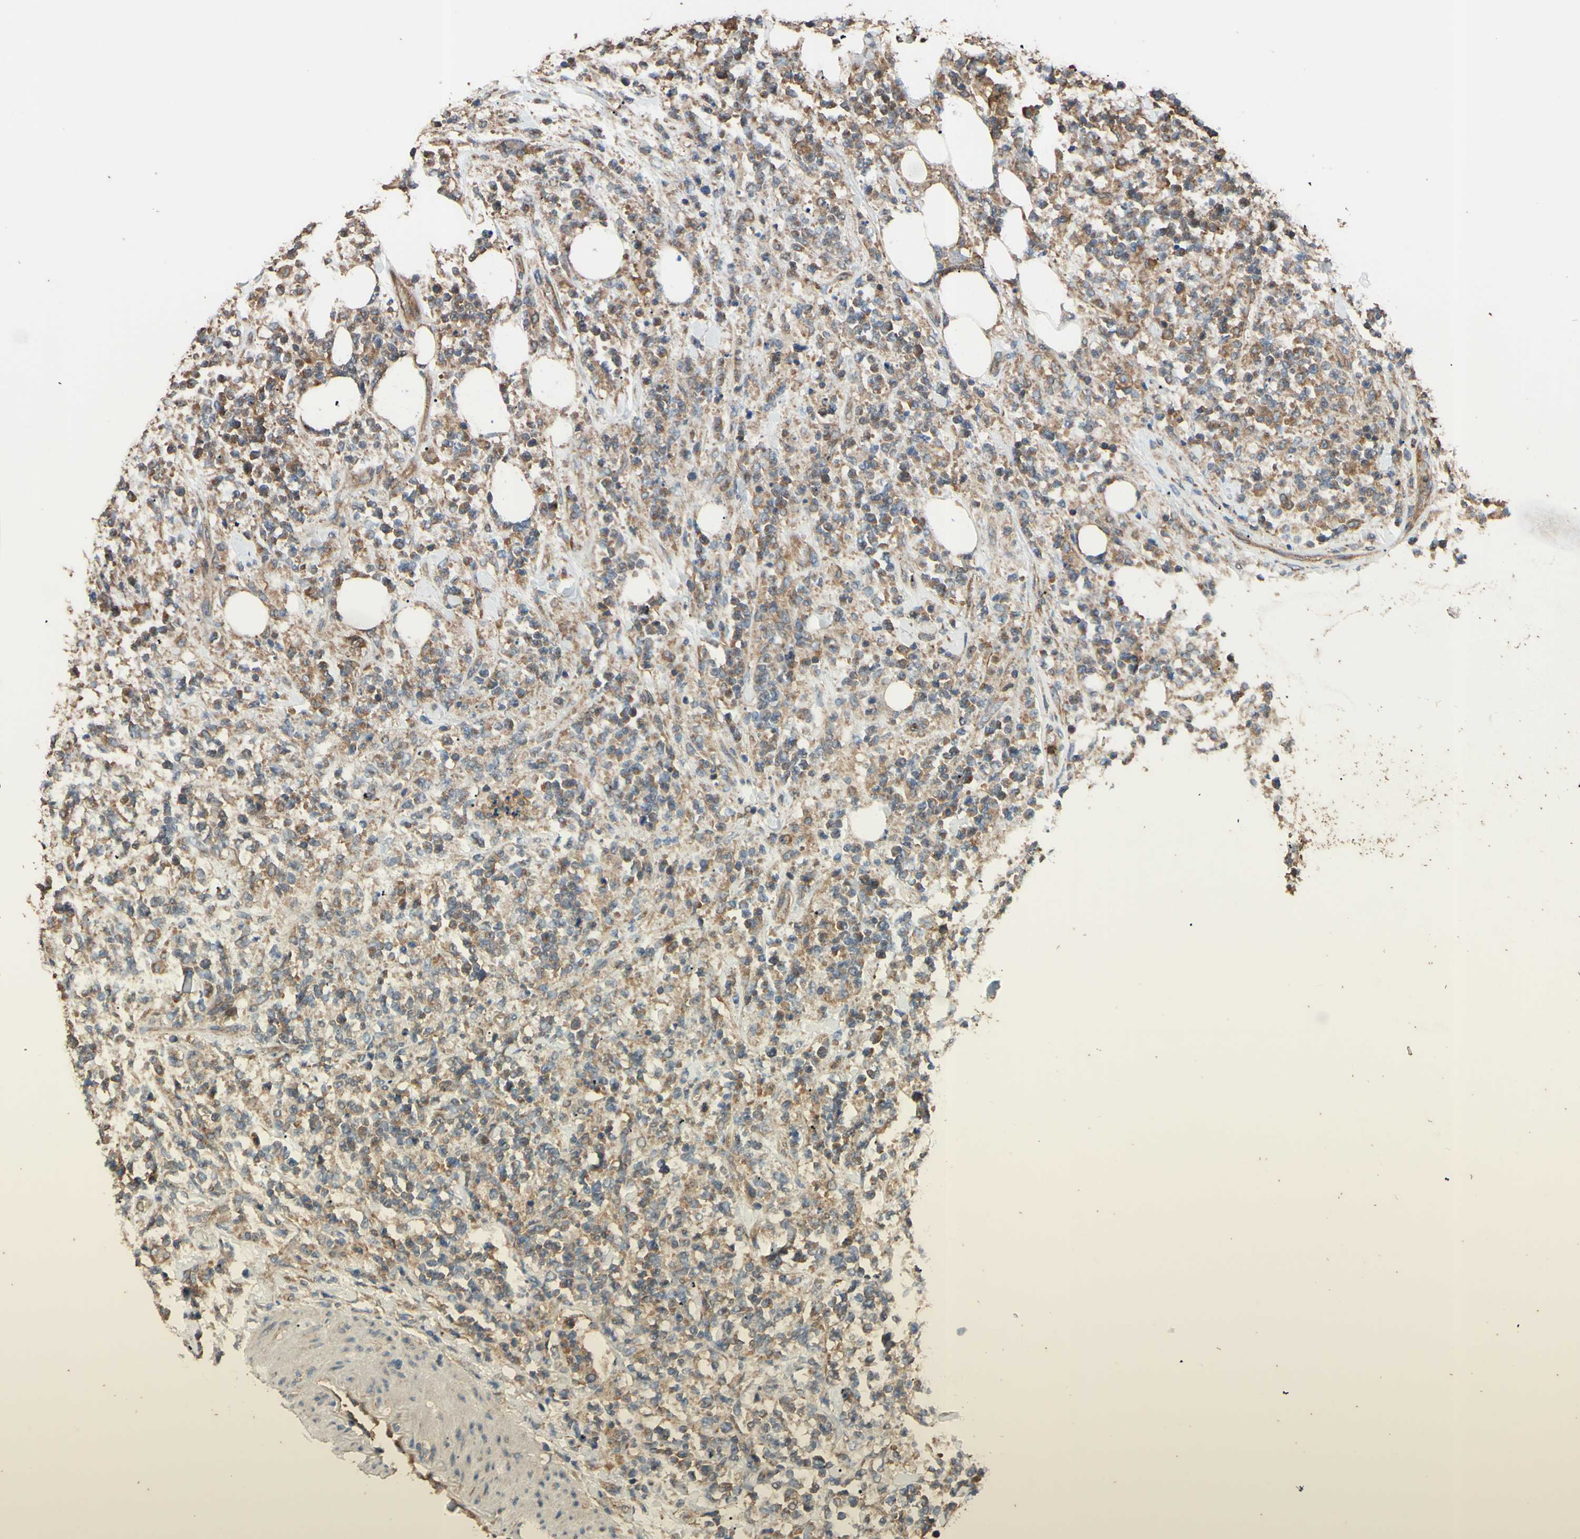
{"staining": {"intensity": "weak", "quantity": ">75%", "location": "cytoplasmic/membranous"}, "tissue": "lymphoma", "cell_type": "Tumor cells", "image_type": "cancer", "snomed": [{"axis": "morphology", "description": "Malignant lymphoma, non-Hodgkin's type, High grade"}, {"axis": "topography", "description": "Soft tissue"}], "caption": "Lymphoma was stained to show a protein in brown. There is low levels of weak cytoplasmic/membranous staining in about >75% of tumor cells.", "gene": "CTTN", "patient": {"sex": "male", "age": 18}}